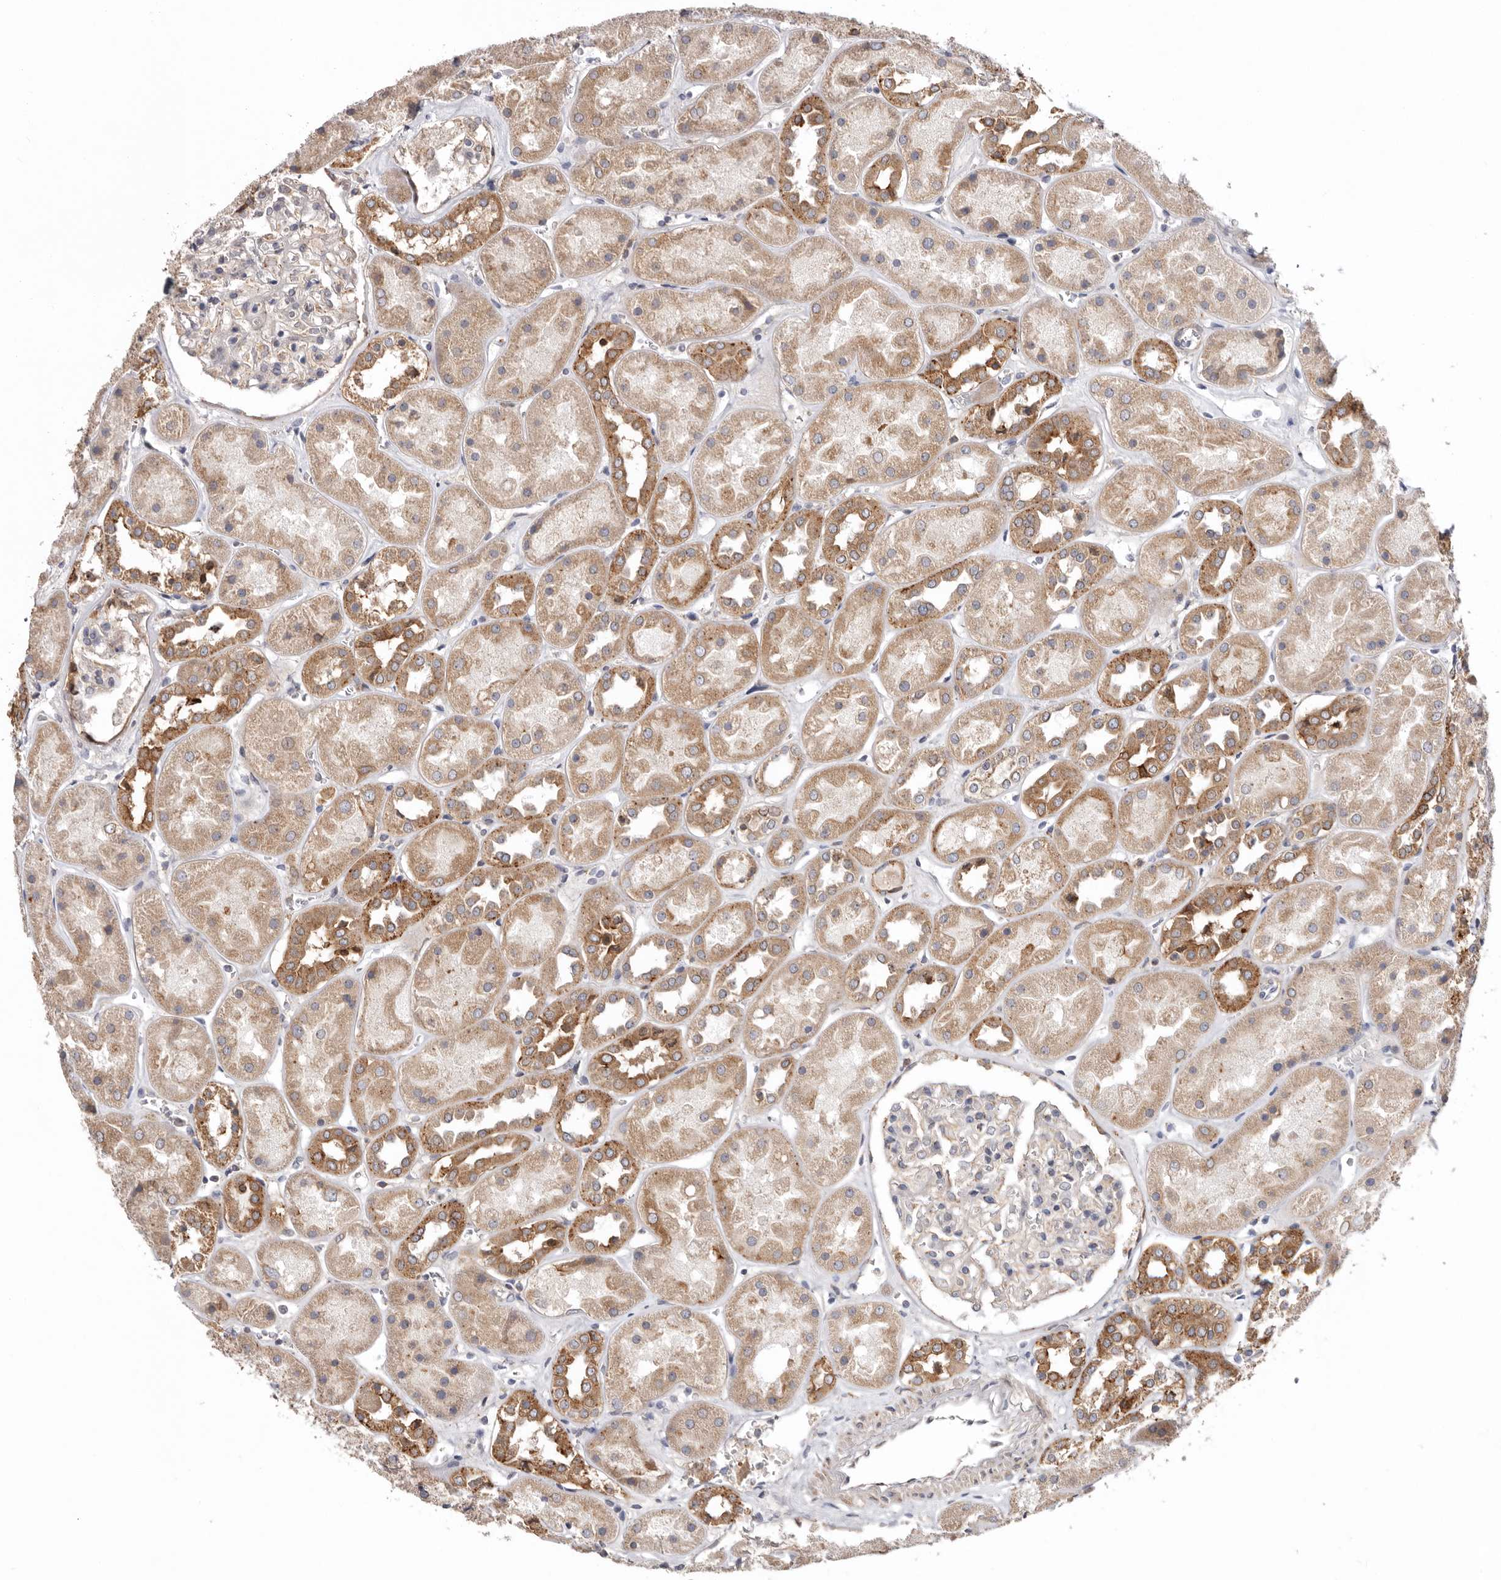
{"staining": {"intensity": "weak", "quantity": "<25%", "location": "cytoplasmic/membranous"}, "tissue": "kidney", "cell_type": "Cells in glomeruli", "image_type": "normal", "snomed": [{"axis": "morphology", "description": "Normal tissue, NOS"}, {"axis": "topography", "description": "Kidney"}], "caption": "This image is of benign kidney stained with IHC to label a protein in brown with the nuclei are counter-stained blue. There is no positivity in cells in glomeruli.", "gene": "TMUB1", "patient": {"sex": "male", "age": 70}}